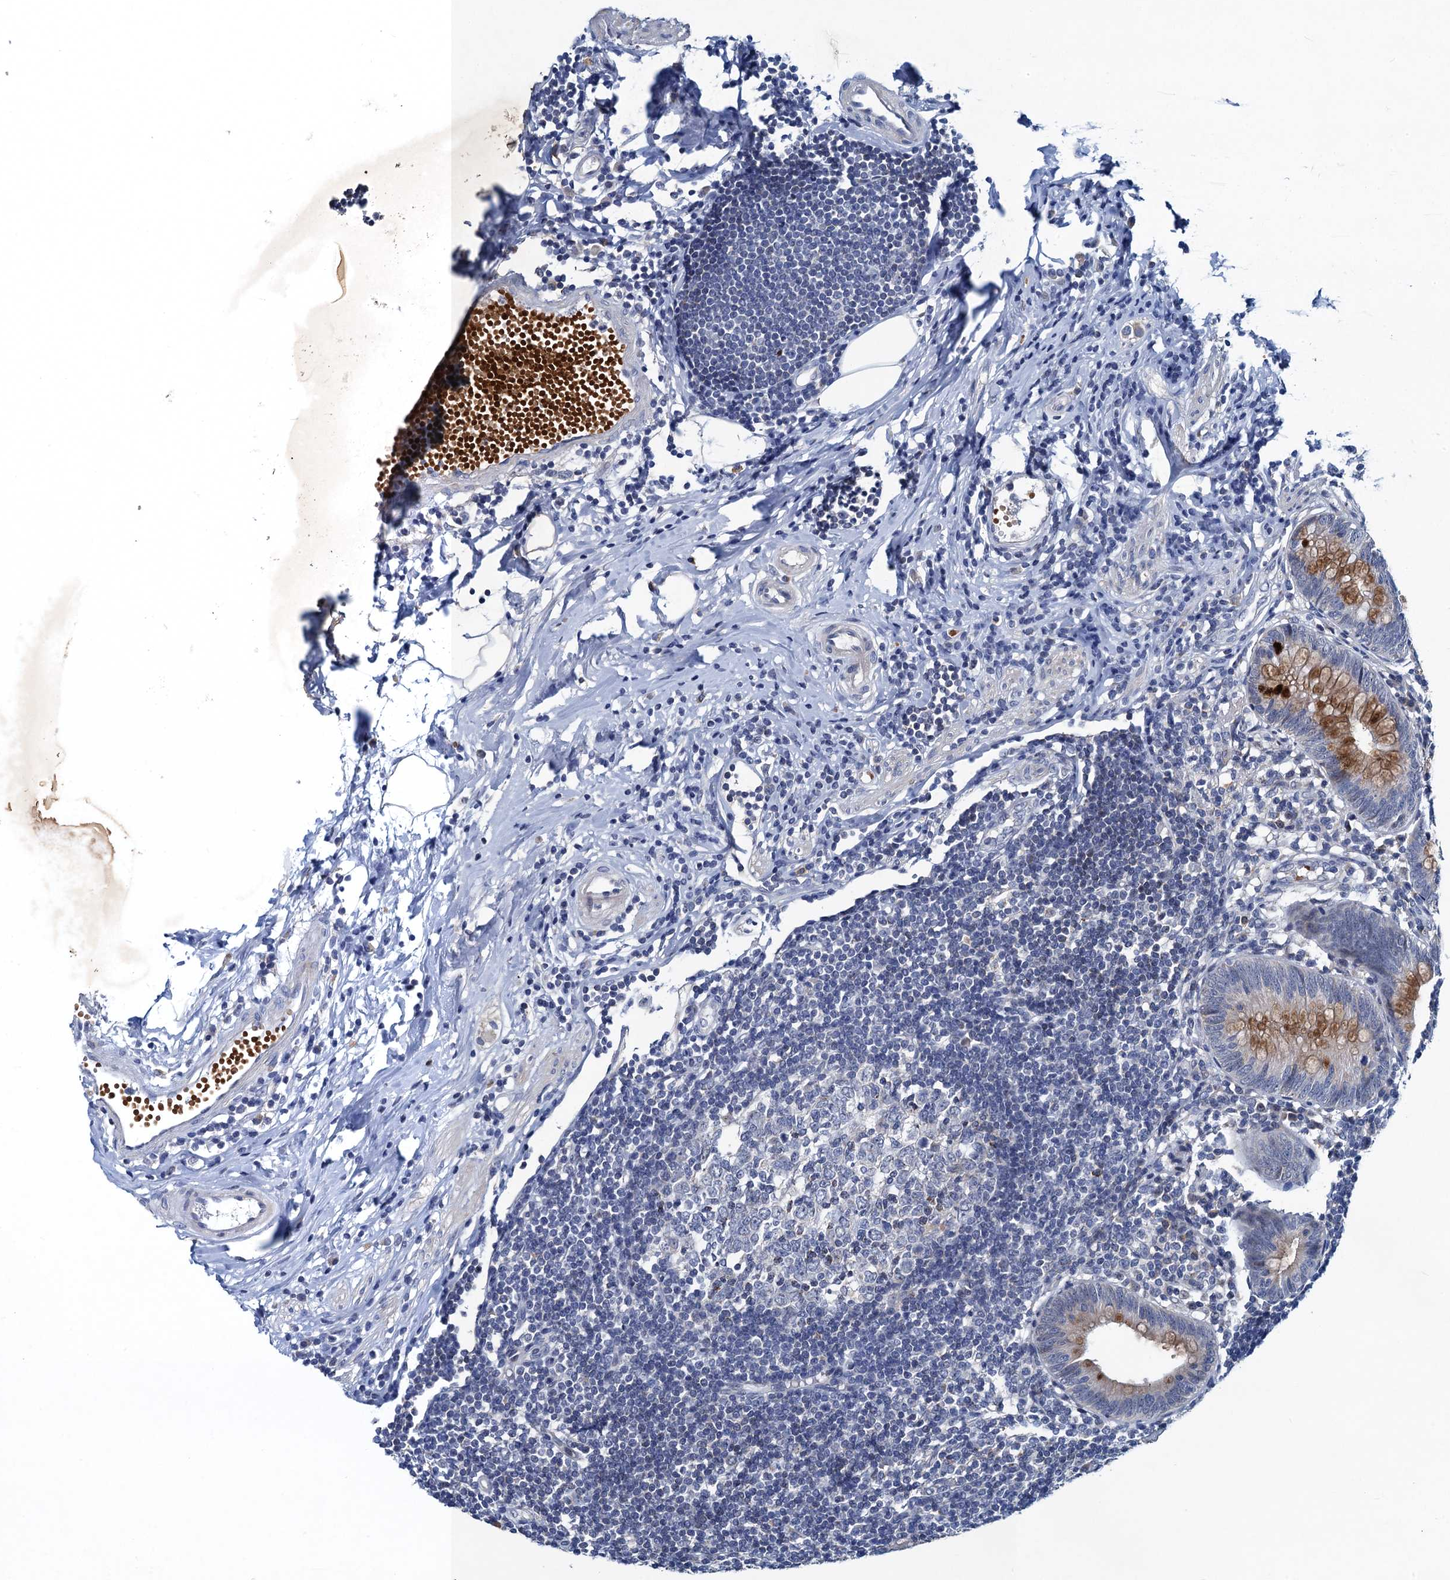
{"staining": {"intensity": "moderate", "quantity": ">75%", "location": "cytoplasmic/membranous"}, "tissue": "appendix", "cell_type": "Glandular cells", "image_type": "normal", "snomed": [{"axis": "morphology", "description": "Normal tissue, NOS"}, {"axis": "topography", "description": "Appendix"}], "caption": "Appendix stained with DAB immunohistochemistry (IHC) displays medium levels of moderate cytoplasmic/membranous positivity in approximately >75% of glandular cells. Immunohistochemistry (ihc) stains the protein of interest in brown and the nuclei are stained blue.", "gene": "ATOSA", "patient": {"sex": "female", "age": 54}}